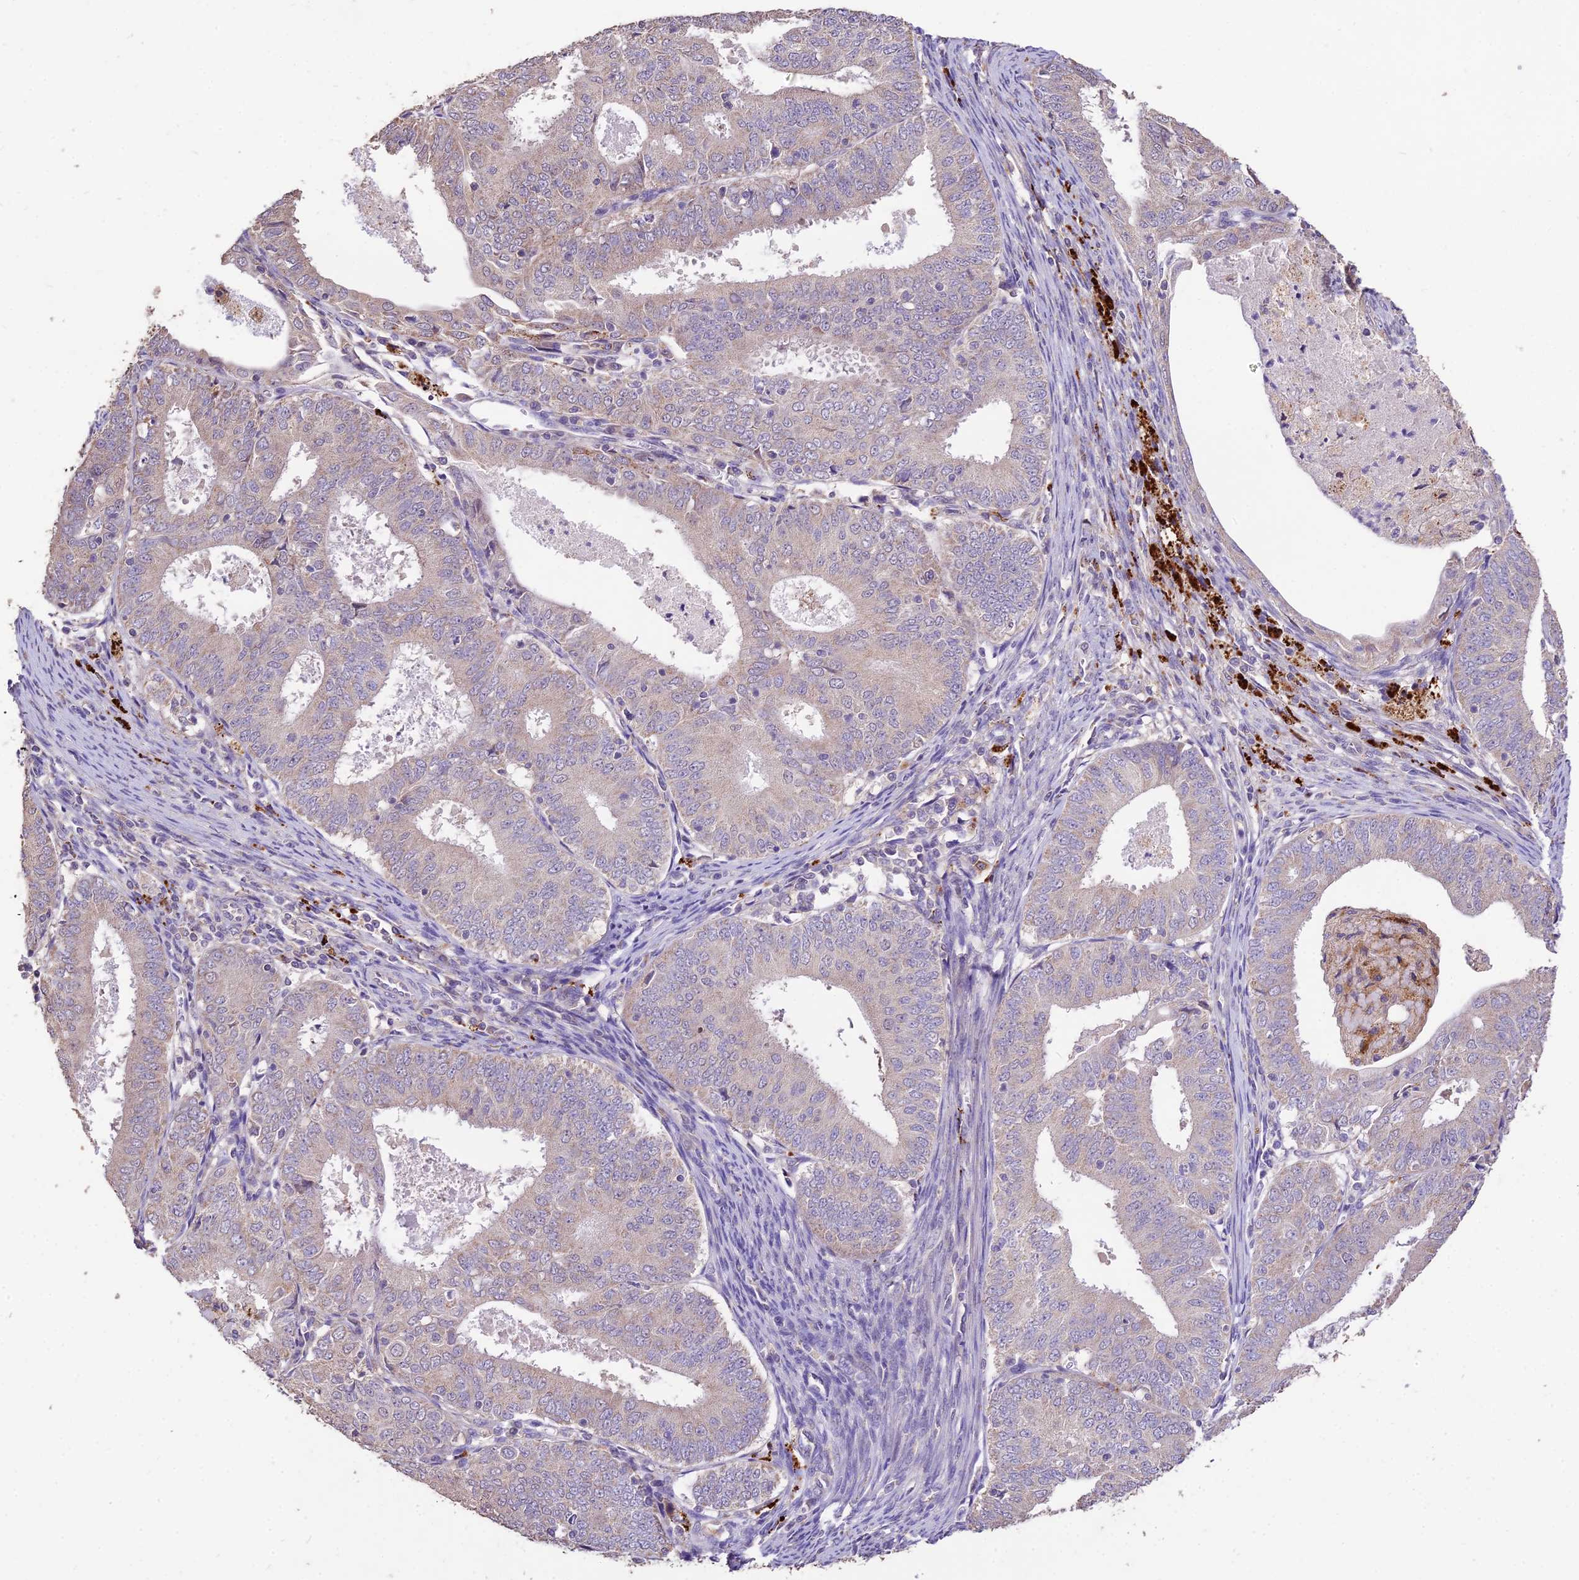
{"staining": {"intensity": "negative", "quantity": "none", "location": "none"}, "tissue": "endometrial cancer", "cell_type": "Tumor cells", "image_type": "cancer", "snomed": [{"axis": "morphology", "description": "Adenocarcinoma, NOS"}, {"axis": "topography", "description": "Endometrium"}], "caption": "Immunohistochemistry of endometrial cancer reveals no positivity in tumor cells.", "gene": "SDHD", "patient": {"sex": "female", "age": 57}}